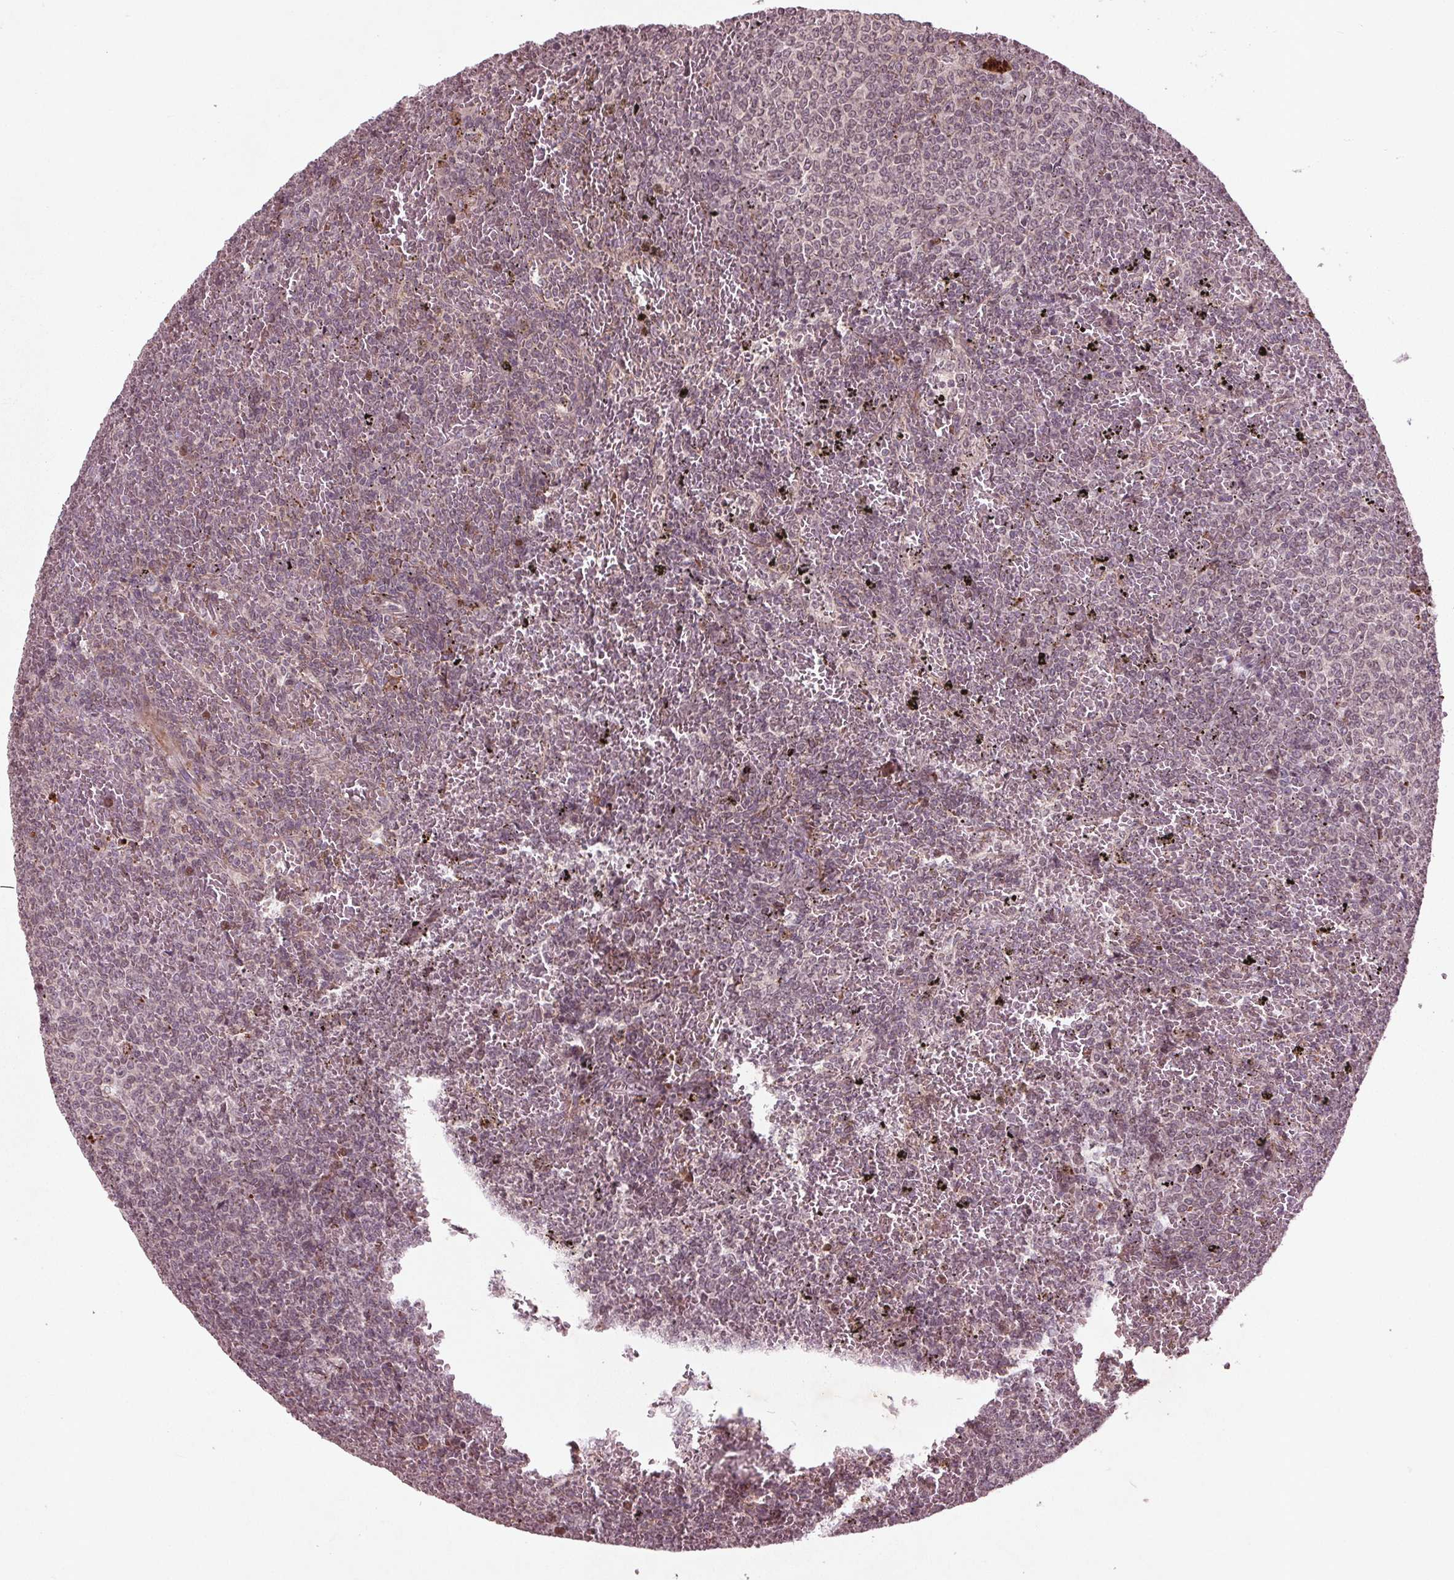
{"staining": {"intensity": "negative", "quantity": "none", "location": "none"}, "tissue": "lymphoma", "cell_type": "Tumor cells", "image_type": "cancer", "snomed": [{"axis": "morphology", "description": "Malignant lymphoma, non-Hodgkin's type, Low grade"}, {"axis": "topography", "description": "Spleen"}], "caption": "This image is of lymphoma stained with immunohistochemistry (IHC) to label a protein in brown with the nuclei are counter-stained blue. There is no staining in tumor cells. (Stains: DAB (3,3'-diaminobenzidine) immunohistochemistry with hematoxylin counter stain, Microscopy: brightfield microscopy at high magnification).", "gene": "CDKL4", "patient": {"sex": "female", "age": 77}}